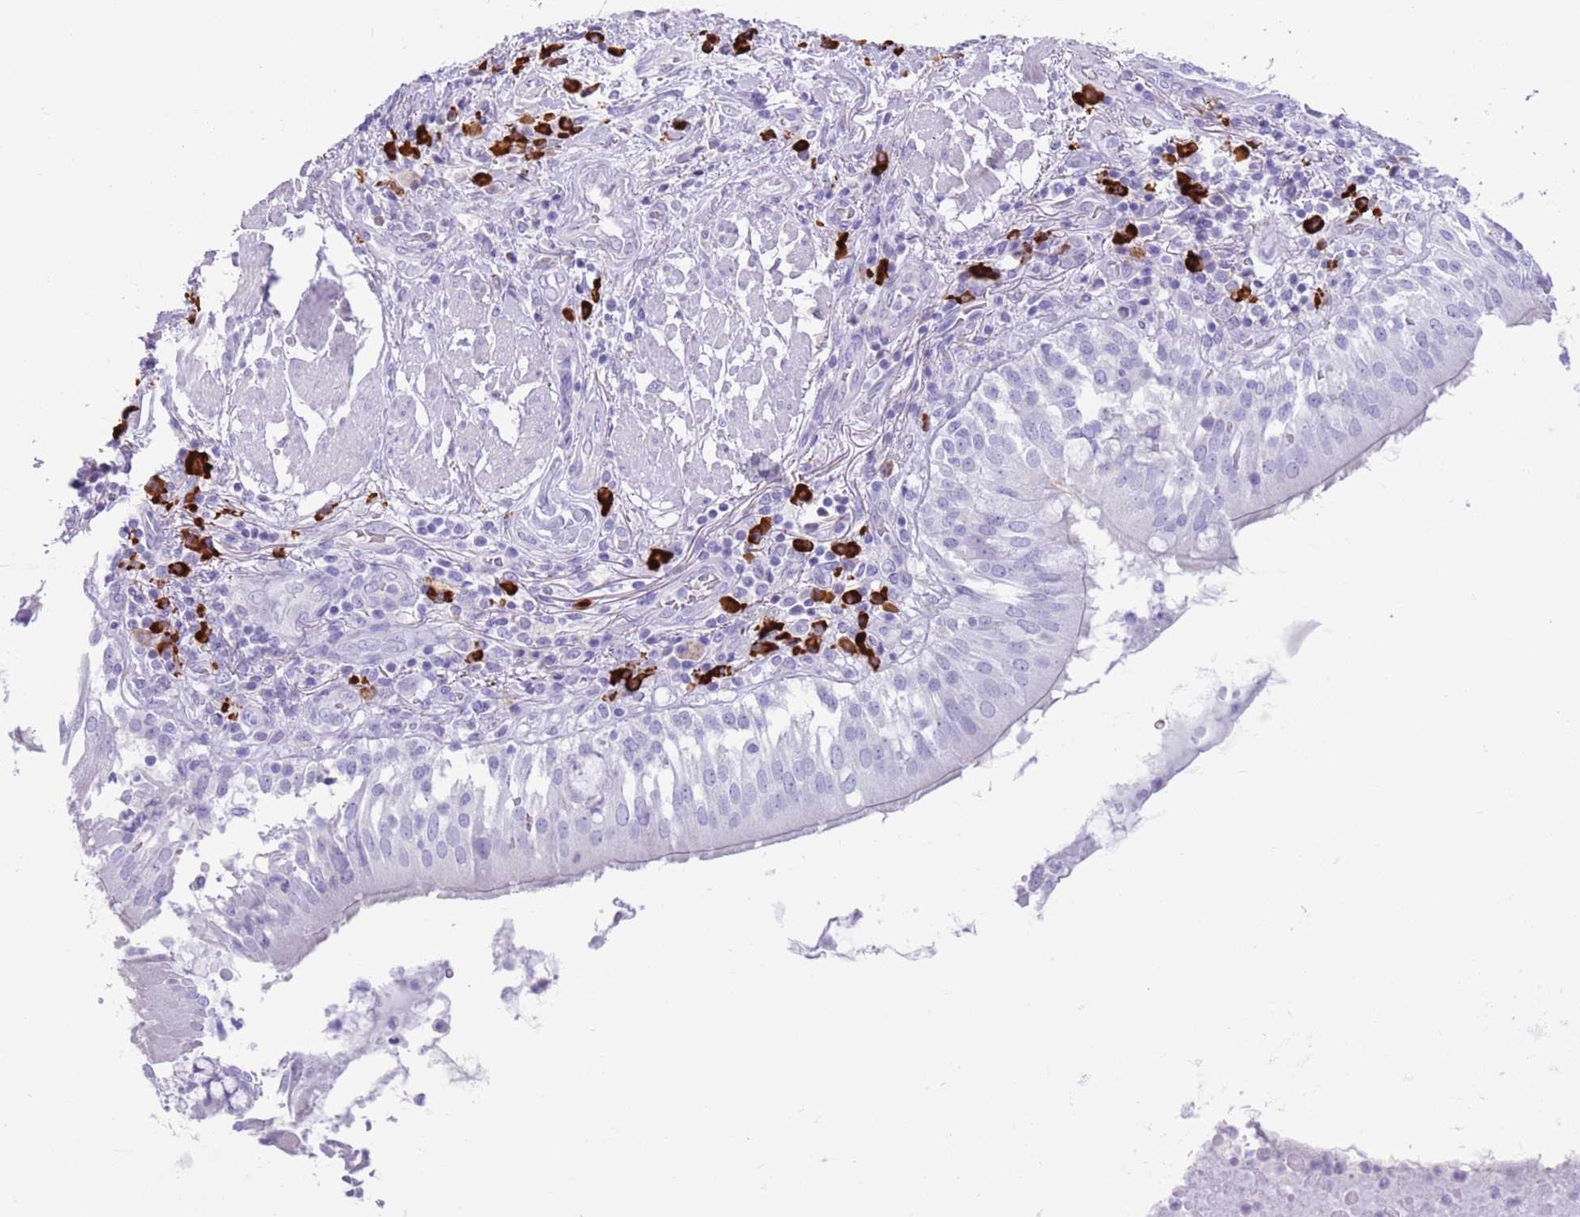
{"staining": {"intensity": "negative", "quantity": "none", "location": "none"}, "tissue": "adipose tissue", "cell_type": "Adipocytes", "image_type": "normal", "snomed": [{"axis": "morphology", "description": "Normal tissue, NOS"}, {"axis": "morphology", "description": "Squamous cell carcinoma, NOS"}, {"axis": "topography", "description": "Bronchus"}, {"axis": "topography", "description": "Lung"}], "caption": "A high-resolution image shows immunohistochemistry staining of benign adipose tissue, which reveals no significant staining in adipocytes. The staining was performed using DAB to visualize the protein expression in brown, while the nuclei were stained in blue with hematoxylin (Magnification: 20x).", "gene": "ENSG00000263020", "patient": {"sex": "male", "age": 64}}